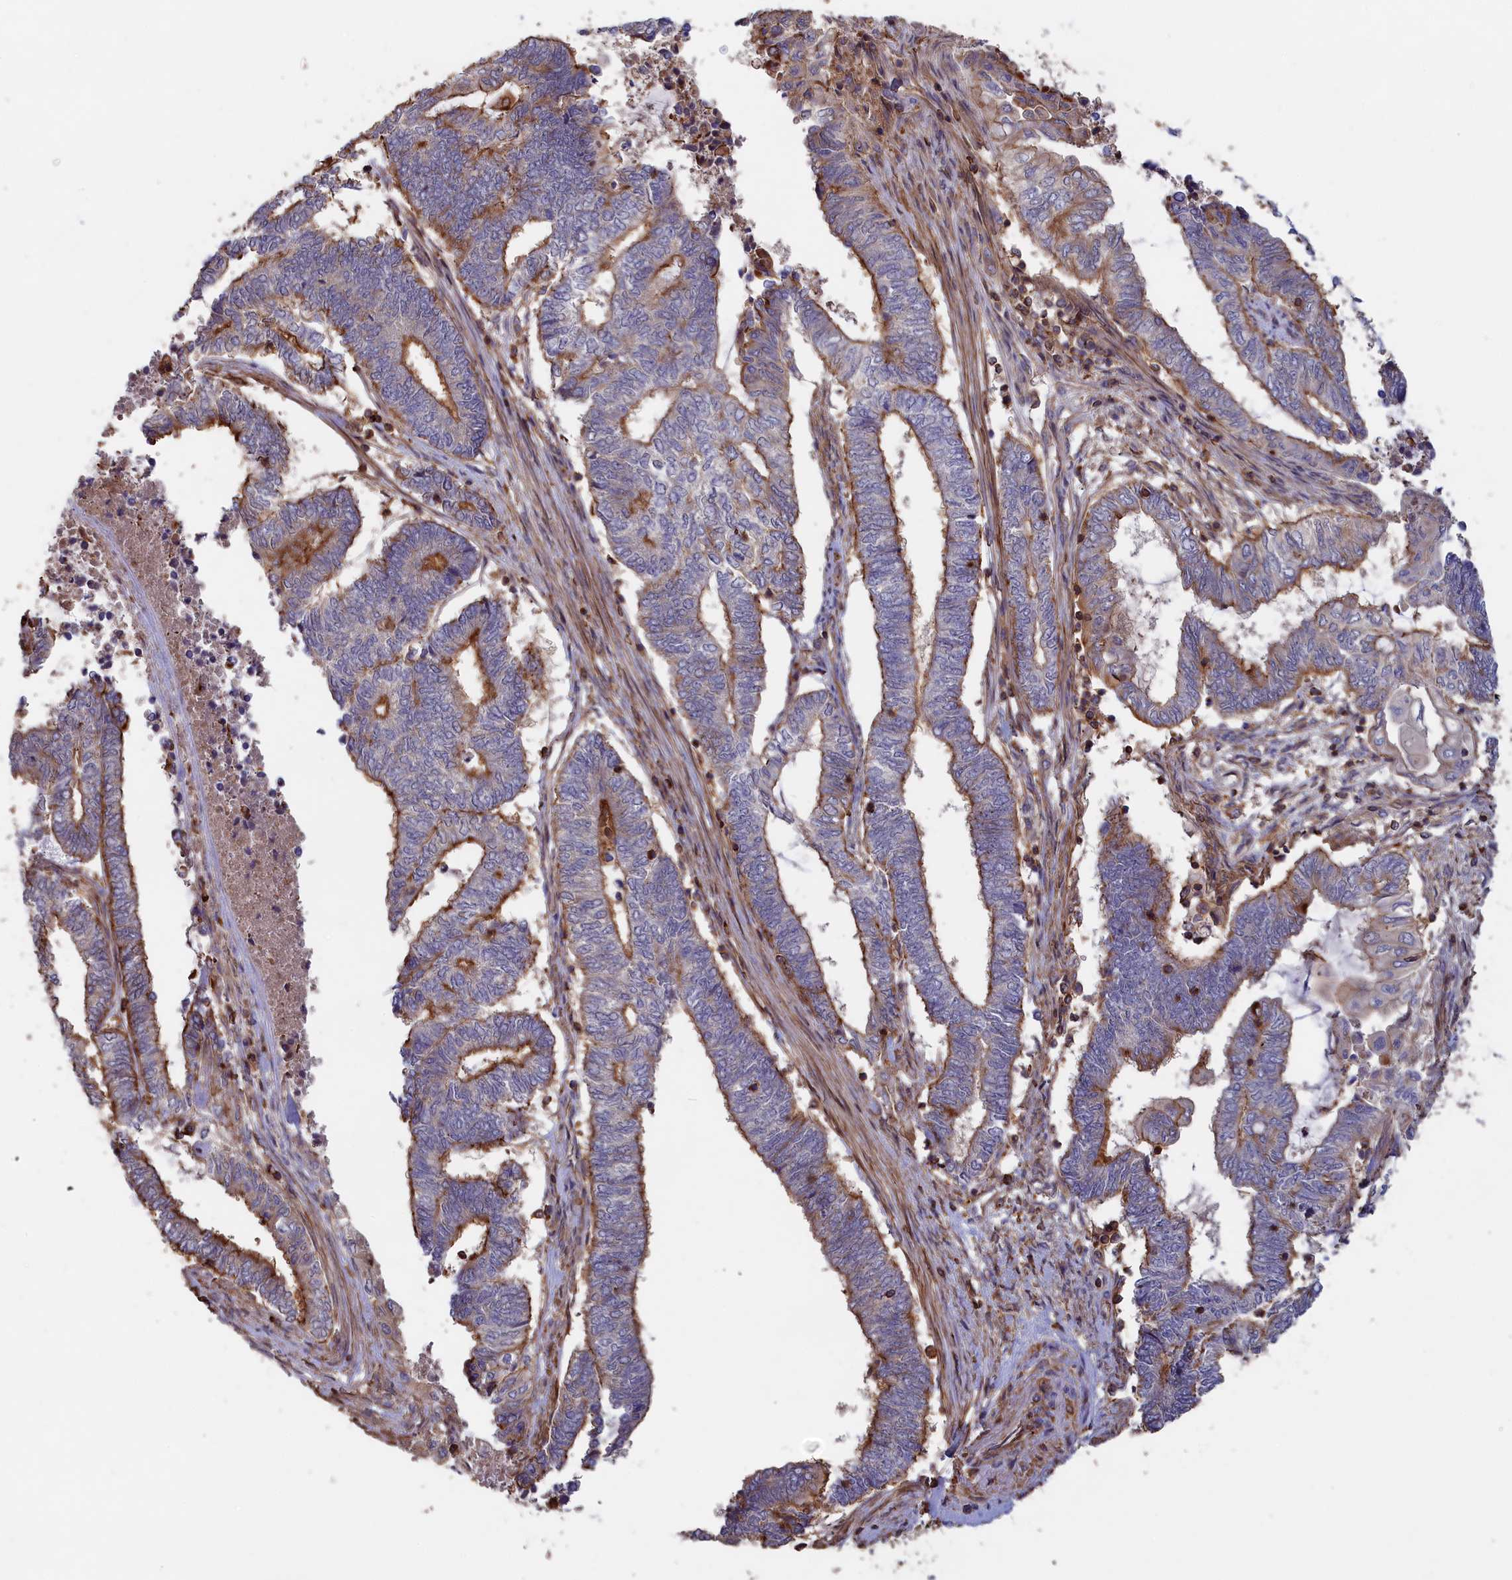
{"staining": {"intensity": "moderate", "quantity": "25%-75%", "location": "cytoplasmic/membranous"}, "tissue": "endometrial cancer", "cell_type": "Tumor cells", "image_type": "cancer", "snomed": [{"axis": "morphology", "description": "Adenocarcinoma, NOS"}, {"axis": "topography", "description": "Uterus"}, {"axis": "topography", "description": "Endometrium"}], "caption": "High-magnification brightfield microscopy of endometrial cancer (adenocarcinoma) stained with DAB (brown) and counterstained with hematoxylin (blue). tumor cells exhibit moderate cytoplasmic/membranous expression is identified in approximately25%-75% of cells.", "gene": "ANKRD27", "patient": {"sex": "female", "age": 70}}